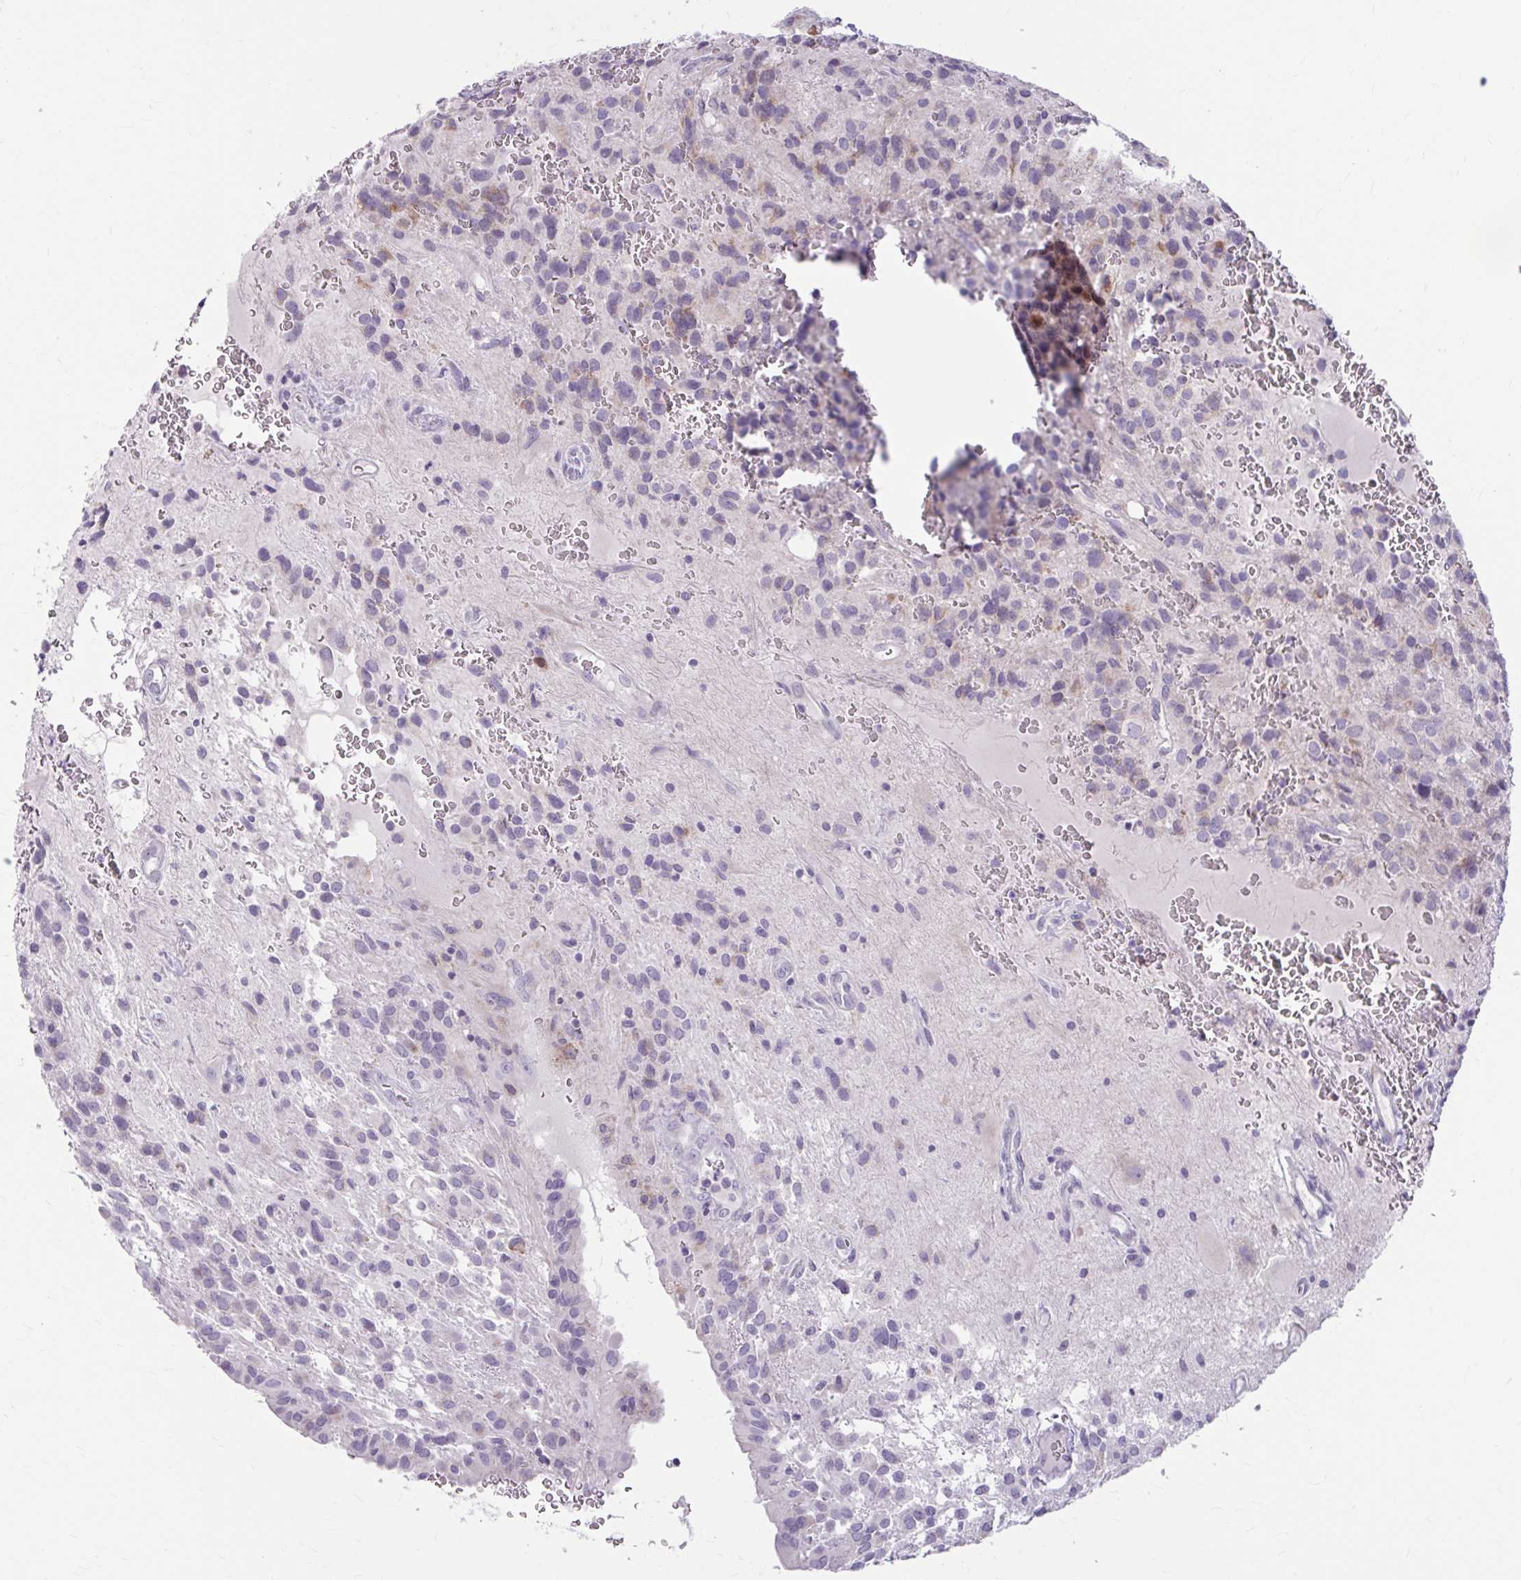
{"staining": {"intensity": "negative", "quantity": "none", "location": "none"}, "tissue": "glioma", "cell_type": "Tumor cells", "image_type": "cancer", "snomed": [{"axis": "morphology", "description": "Glioma, malignant, Low grade"}, {"axis": "topography", "description": "Brain"}], "caption": "Immunohistochemical staining of human glioma shows no significant expression in tumor cells. (DAB (3,3'-diaminobenzidine) immunohistochemistry (IHC) visualized using brightfield microscopy, high magnification).", "gene": "MSMO1", "patient": {"sex": "male", "age": 56}}